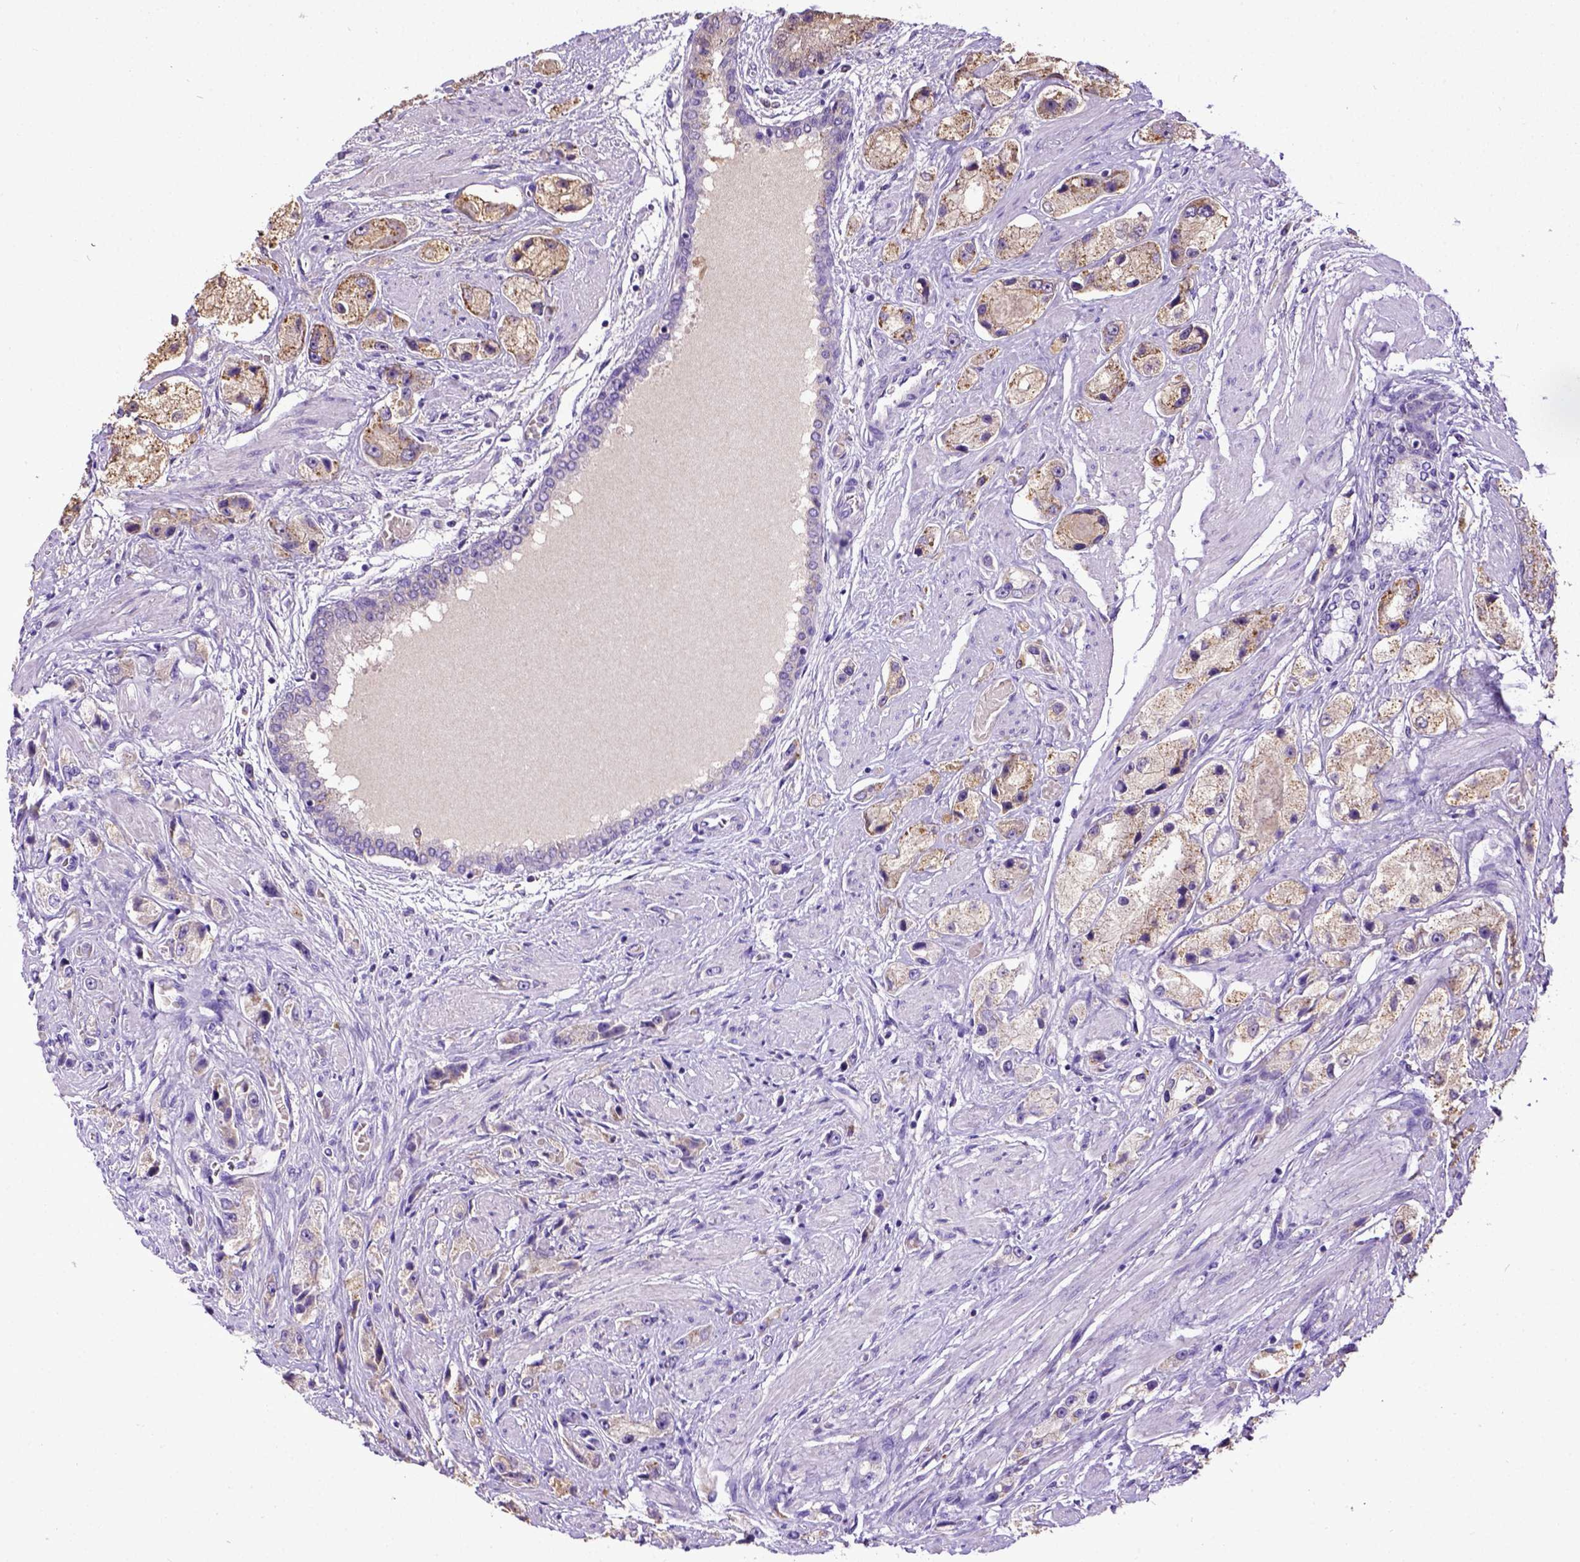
{"staining": {"intensity": "weak", "quantity": "25%-75%", "location": "cytoplasmic/membranous"}, "tissue": "prostate cancer", "cell_type": "Tumor cells", "image_type": "cancer", "snomed": [{"axis": "morphology", "description": "Adenocarcinoma, High grade"}, {"axis": "topography", "description": "Prostate"}], "caption": "The immunohistochemical stain labels weak cytoplasmic/membranous staining in tumor cells of prostate cancer (adenocarcinoma (high-grade)) tissue.", "gene": "SPEF1", "patient": {"sex": "male", "age": 67}}